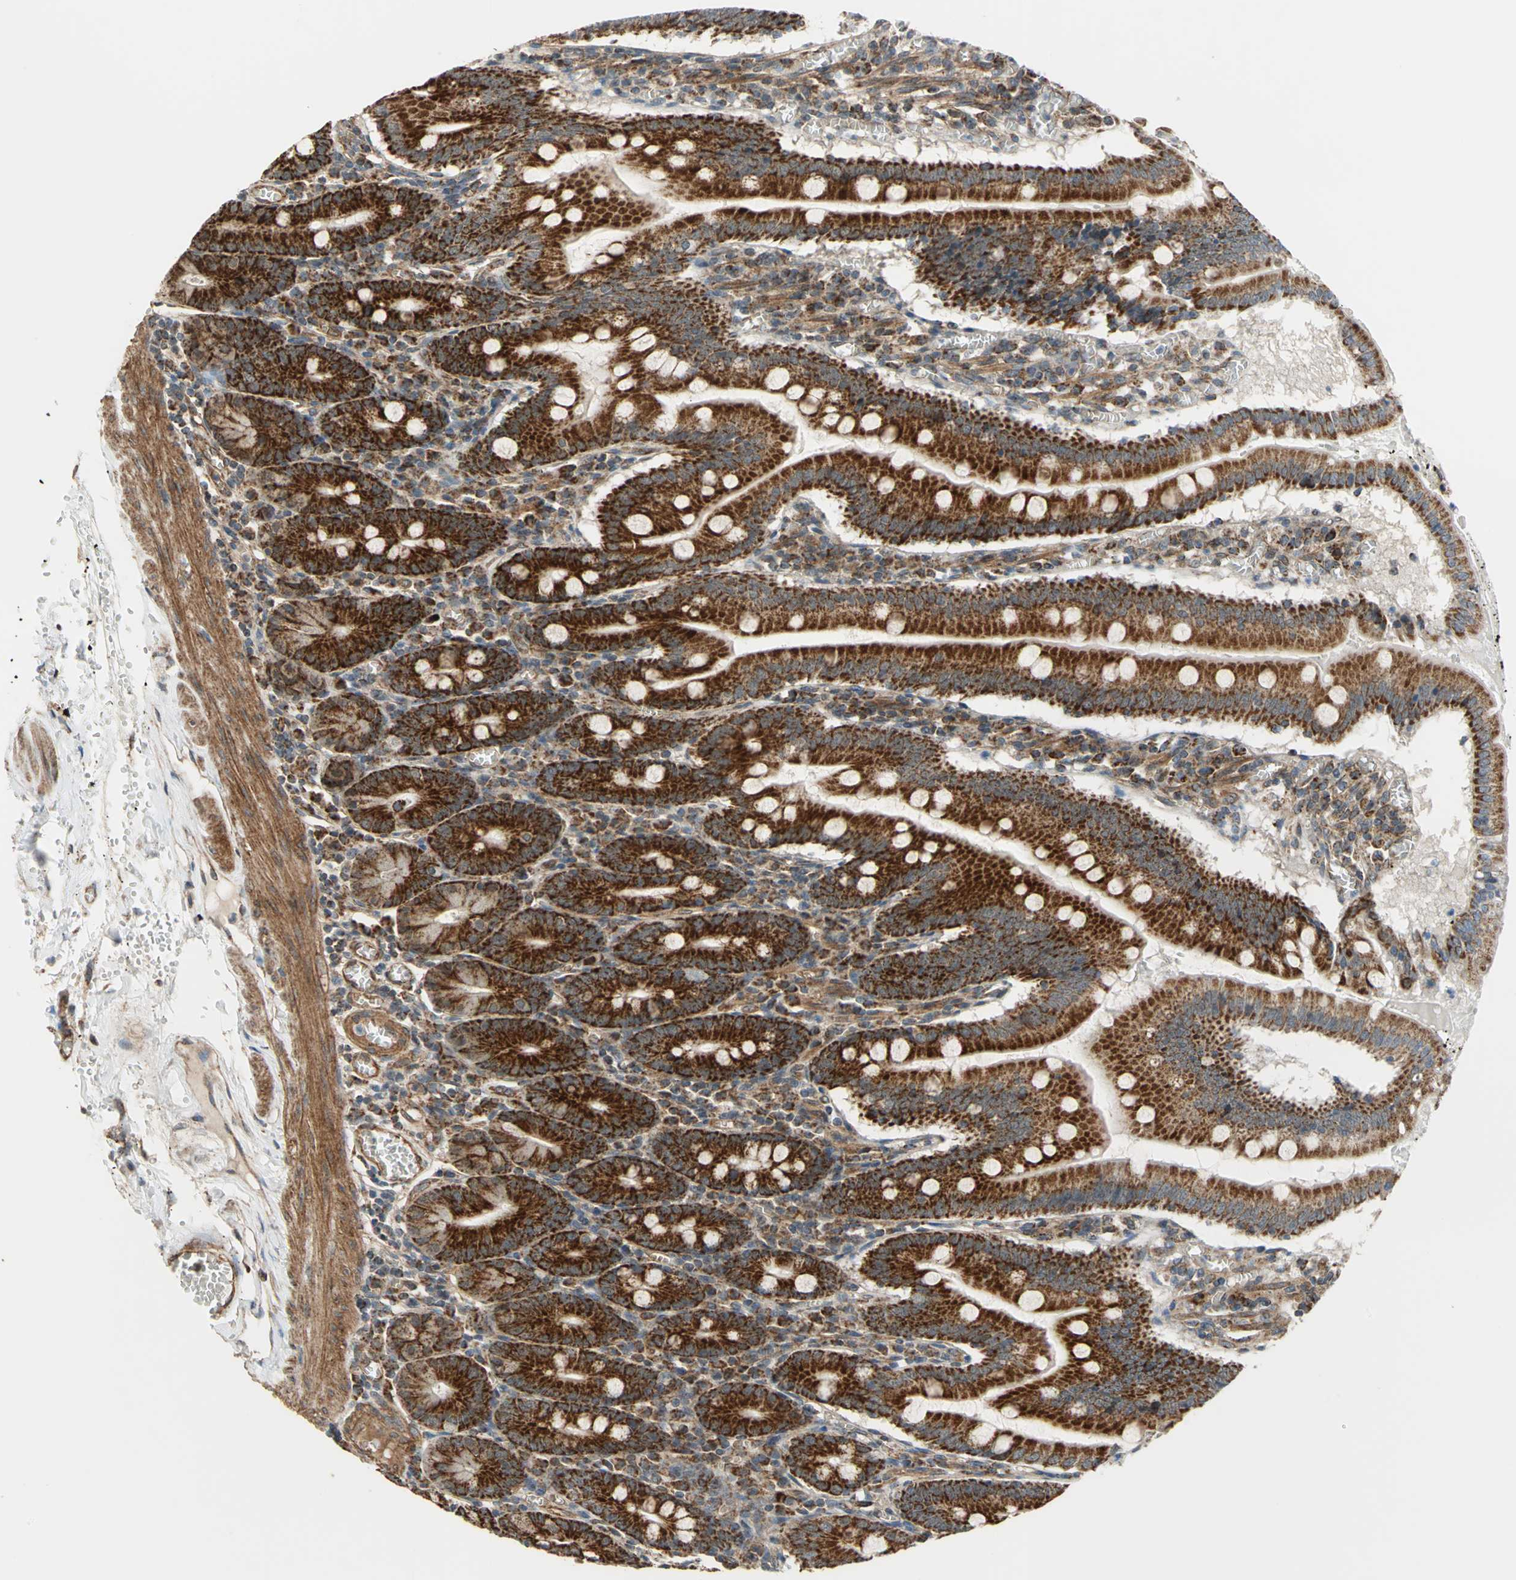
{"staining": {"intensity": "strong", "quantity": ">75%", "location": "cytoplasmic/membranous"}, "tissue": "small intestine", "cell_type": "Glandular cells", "image_type": "normal", "snomed": [{"axis": "morphology", "description": "Normal tissue, NOS"}, {"axis": "topography", "description": "Small intestine"}], "caption": "Benign small intestine was stained to show a protein in brown. There is high levels of strong cytoplasmic/membranous positivity in approximately >75% of glandular cells.", "gene": "MRPS22", "patient": {"sex": "male", "age": 71}}